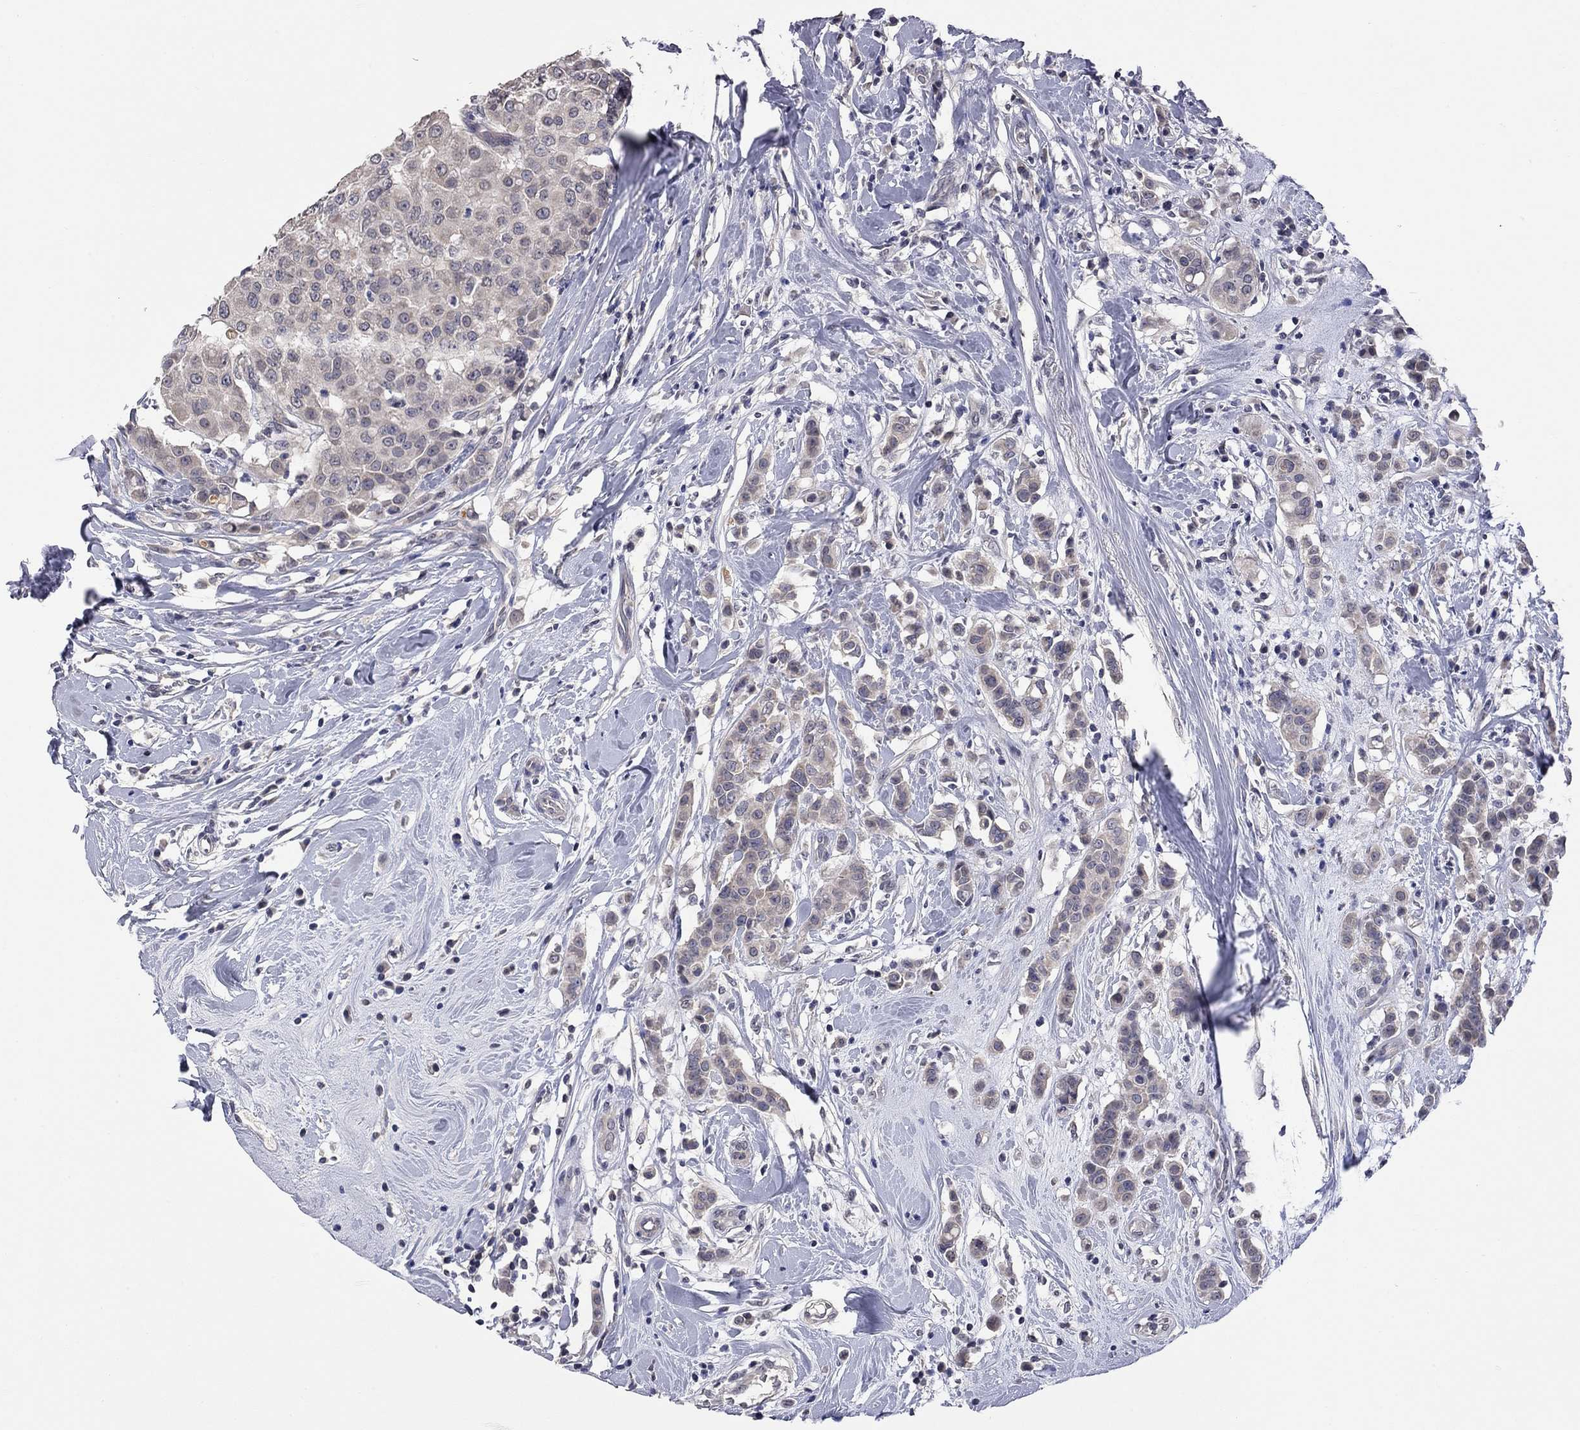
{"staining": {"intensity": "weak", "quantity": "<25%", "location": "cytoplasmic/membranous"}, "tissue": "breast cancer", "cell_type": "Tumor cells", "image_type": "cancer", "snomed": [{"axis": "morphology", "description": "Duct carcinoma"}, {"axis": "topography", "description": "Breast"}], "caption": "This is an immunohistochemistry (IHC) micrograph of breast cancer (intraductal carcinoma). There is no expression in tumor cells.", "gene": "FABP12", "patient": {"sex": "female", "age": 27}}